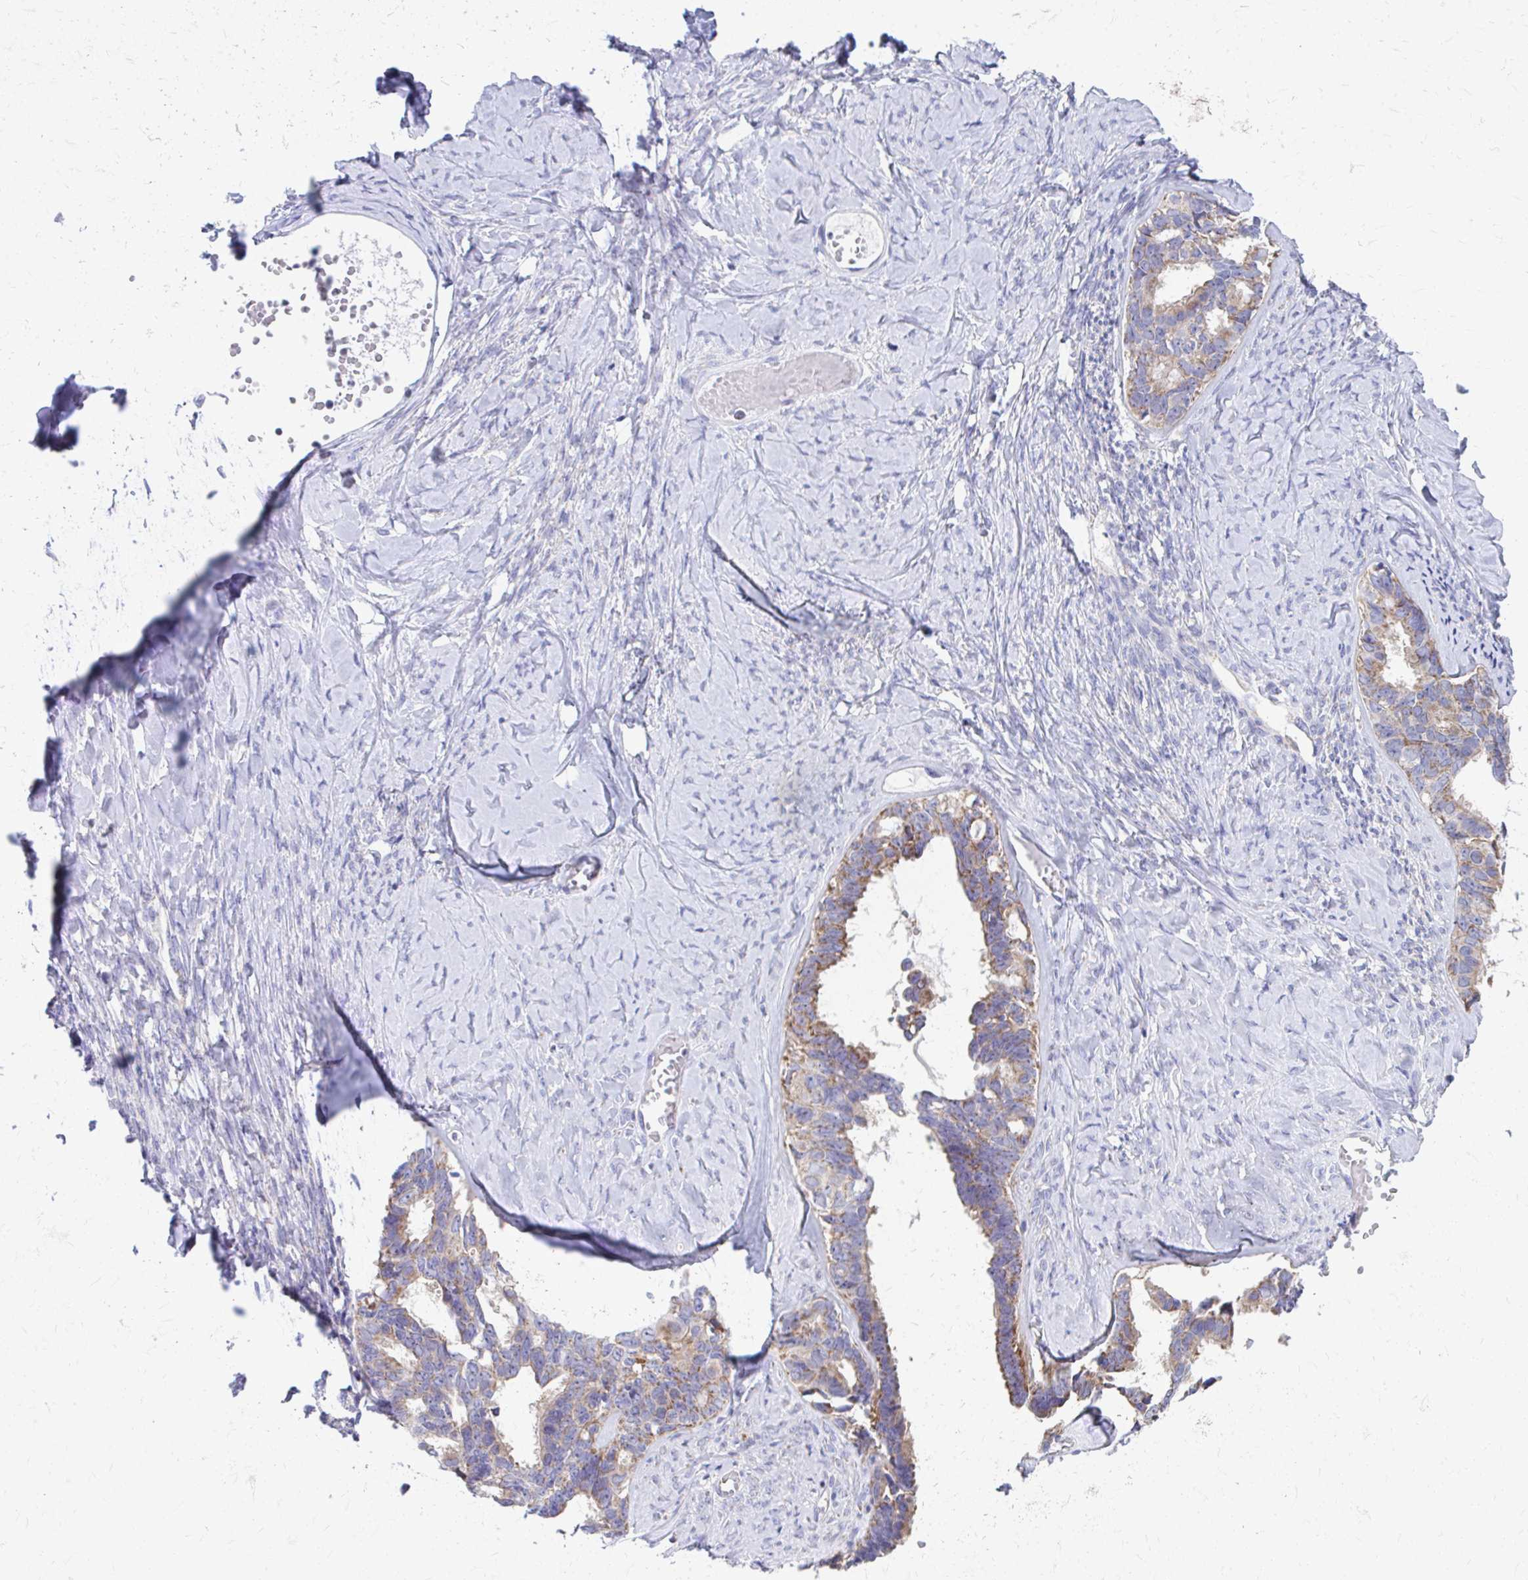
{"staining": {"intensity": "moderate", "quantity": ">75%", "location": "cytoplasmic/membranous"}, "tissue": "ovarian cancer", "cell_type": "Tumor cells", "image_type": "cancer", "snomed": [{"axis": "morphology", "description": "Cystadenocarcinoma, serous, NOS"}, {"axis": "topography", "description": "Ovary"}], "caption": "Ovarian serous cystadenocarcinoma tissue demonstrates moderate cytoplasmic/membranous expression in approximately >75% of tumor cells The staining was performed using DAB (3,3'-diaminobenzidine) to visualize the protein expression in brown, while the nuclei were stained in blue with hematoxylin (Magnification: 20x).", "gene": "MRPL19", "patient": {"sex": "female", "age": 69}}